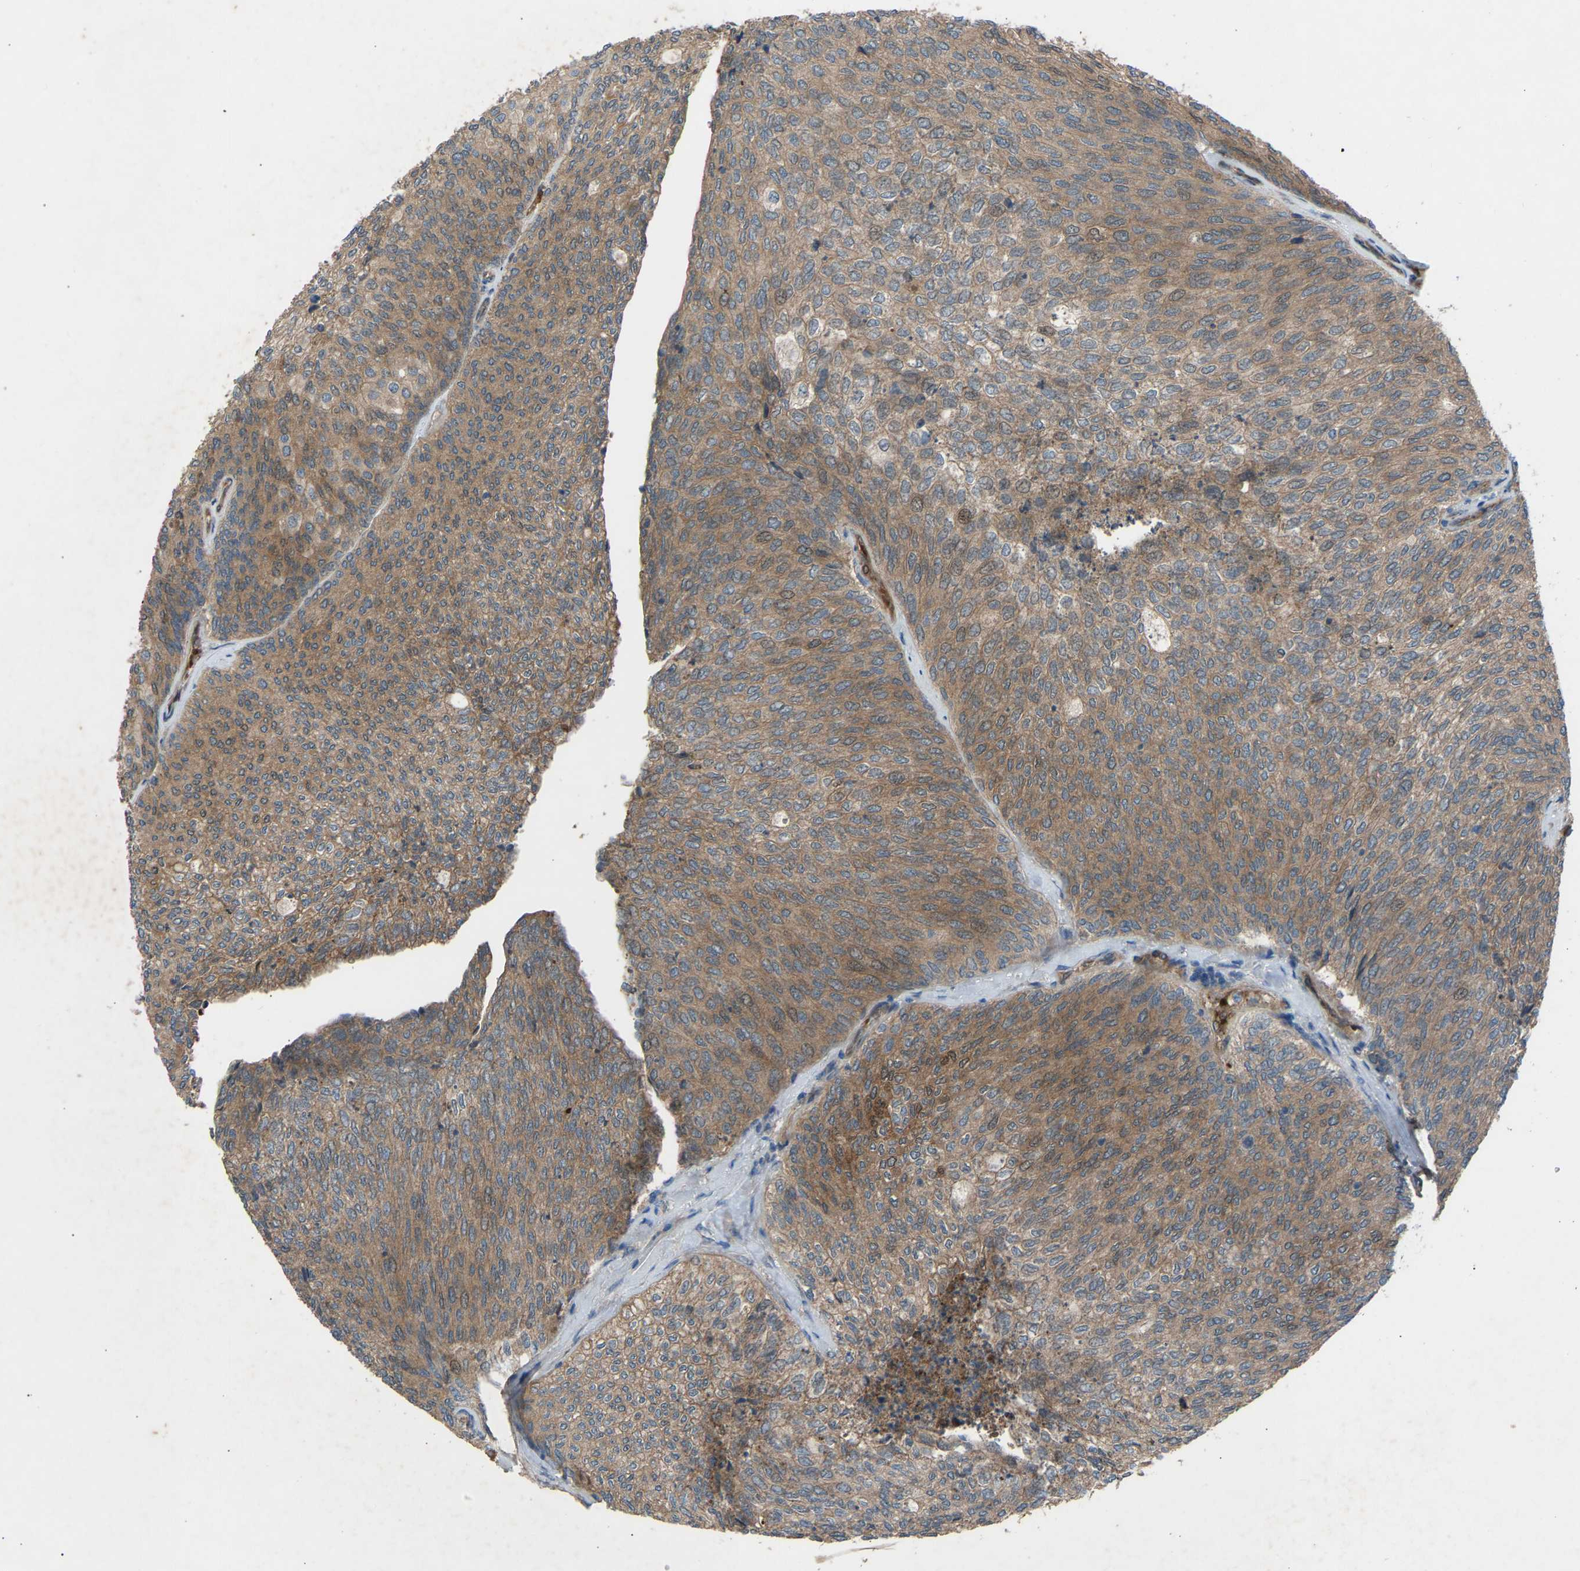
{"staining": {"intensity": "moderate", "quantity": ">75%", "location": "cytoplasmic/membranous"}, "tissue": "urothelial cancer", "cell_type": "Tumor cells", "image_type": "cancer", "snomed": [{"axis": "morphology", "description": "Urothelial carcinoma, Low grade"}, {"axis": "topography", "description": "Urinary bladder"}], "caption": "Immunohistochemistry (IHC) of urothelial carcinoma (low-grade) demonstrates medium levels of moderate cytoplasmic/membranous staining in about >75% of tumor cells.", "gene": "GAS2L1", "patient": {"sex": "female", "age": 79}}